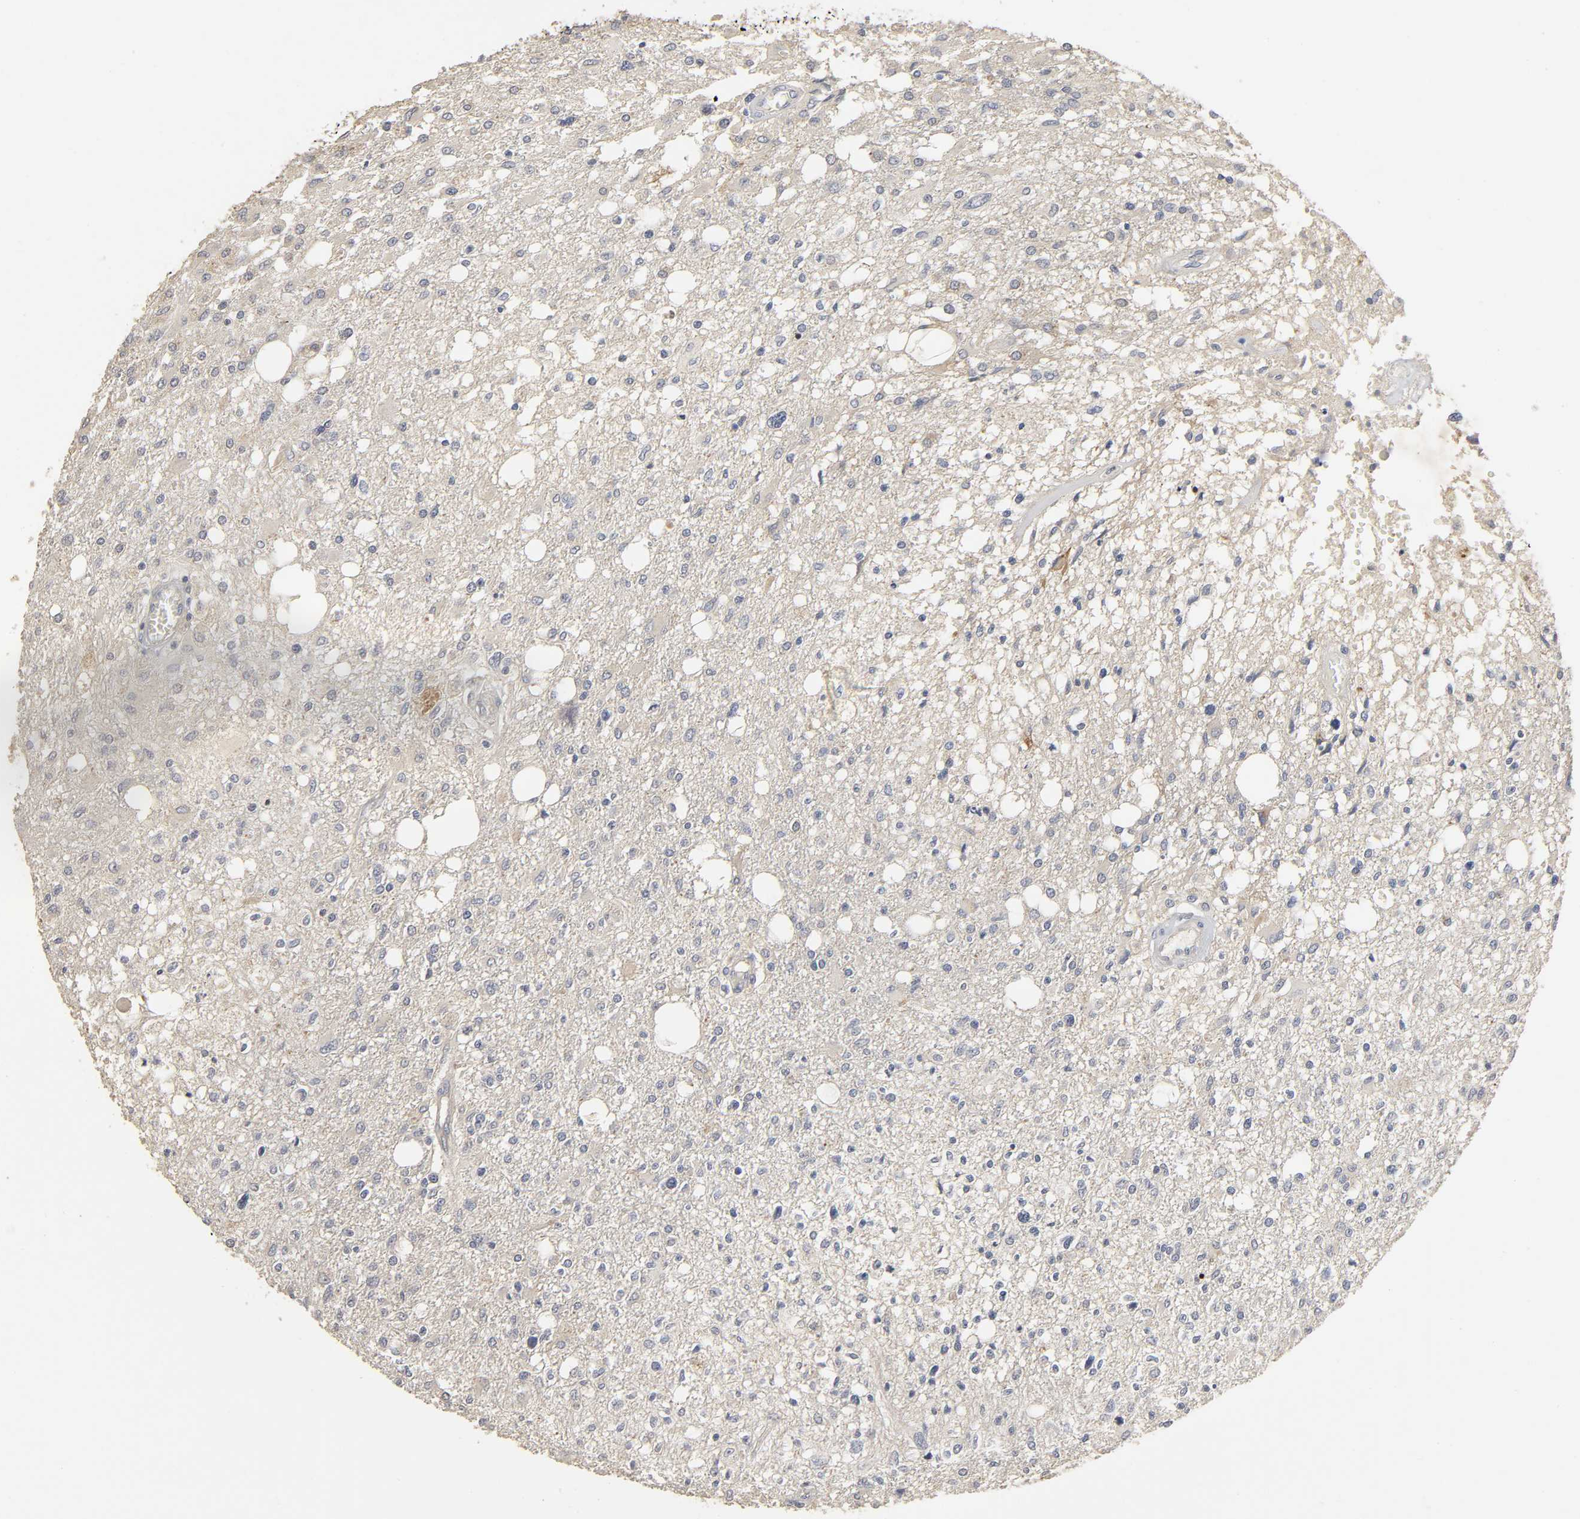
{"staining": {"intensity": "negative", "quantity": "none", "location": "none"}, "tissue": "glioma", "cell_type": "Tumor cells", "image_type": "cancer", "snomed": [{"axis": "morphology", "description": "Glioma, malignant, High grade"}, {"axis": "topography", "description": "Cerebral cortex"}], "caption": "DAB immunohistochemical staining of human glioma exhibits no significant expression in tumor cells. Brightfield microscopy of IHC stained with DAB (3,3'-diaminobenzidine) (brown) and hematoxylin (blue), captured at high magnification.", "gene": "SLC10A2", "patient": {"sex": "male", "age": 76}}